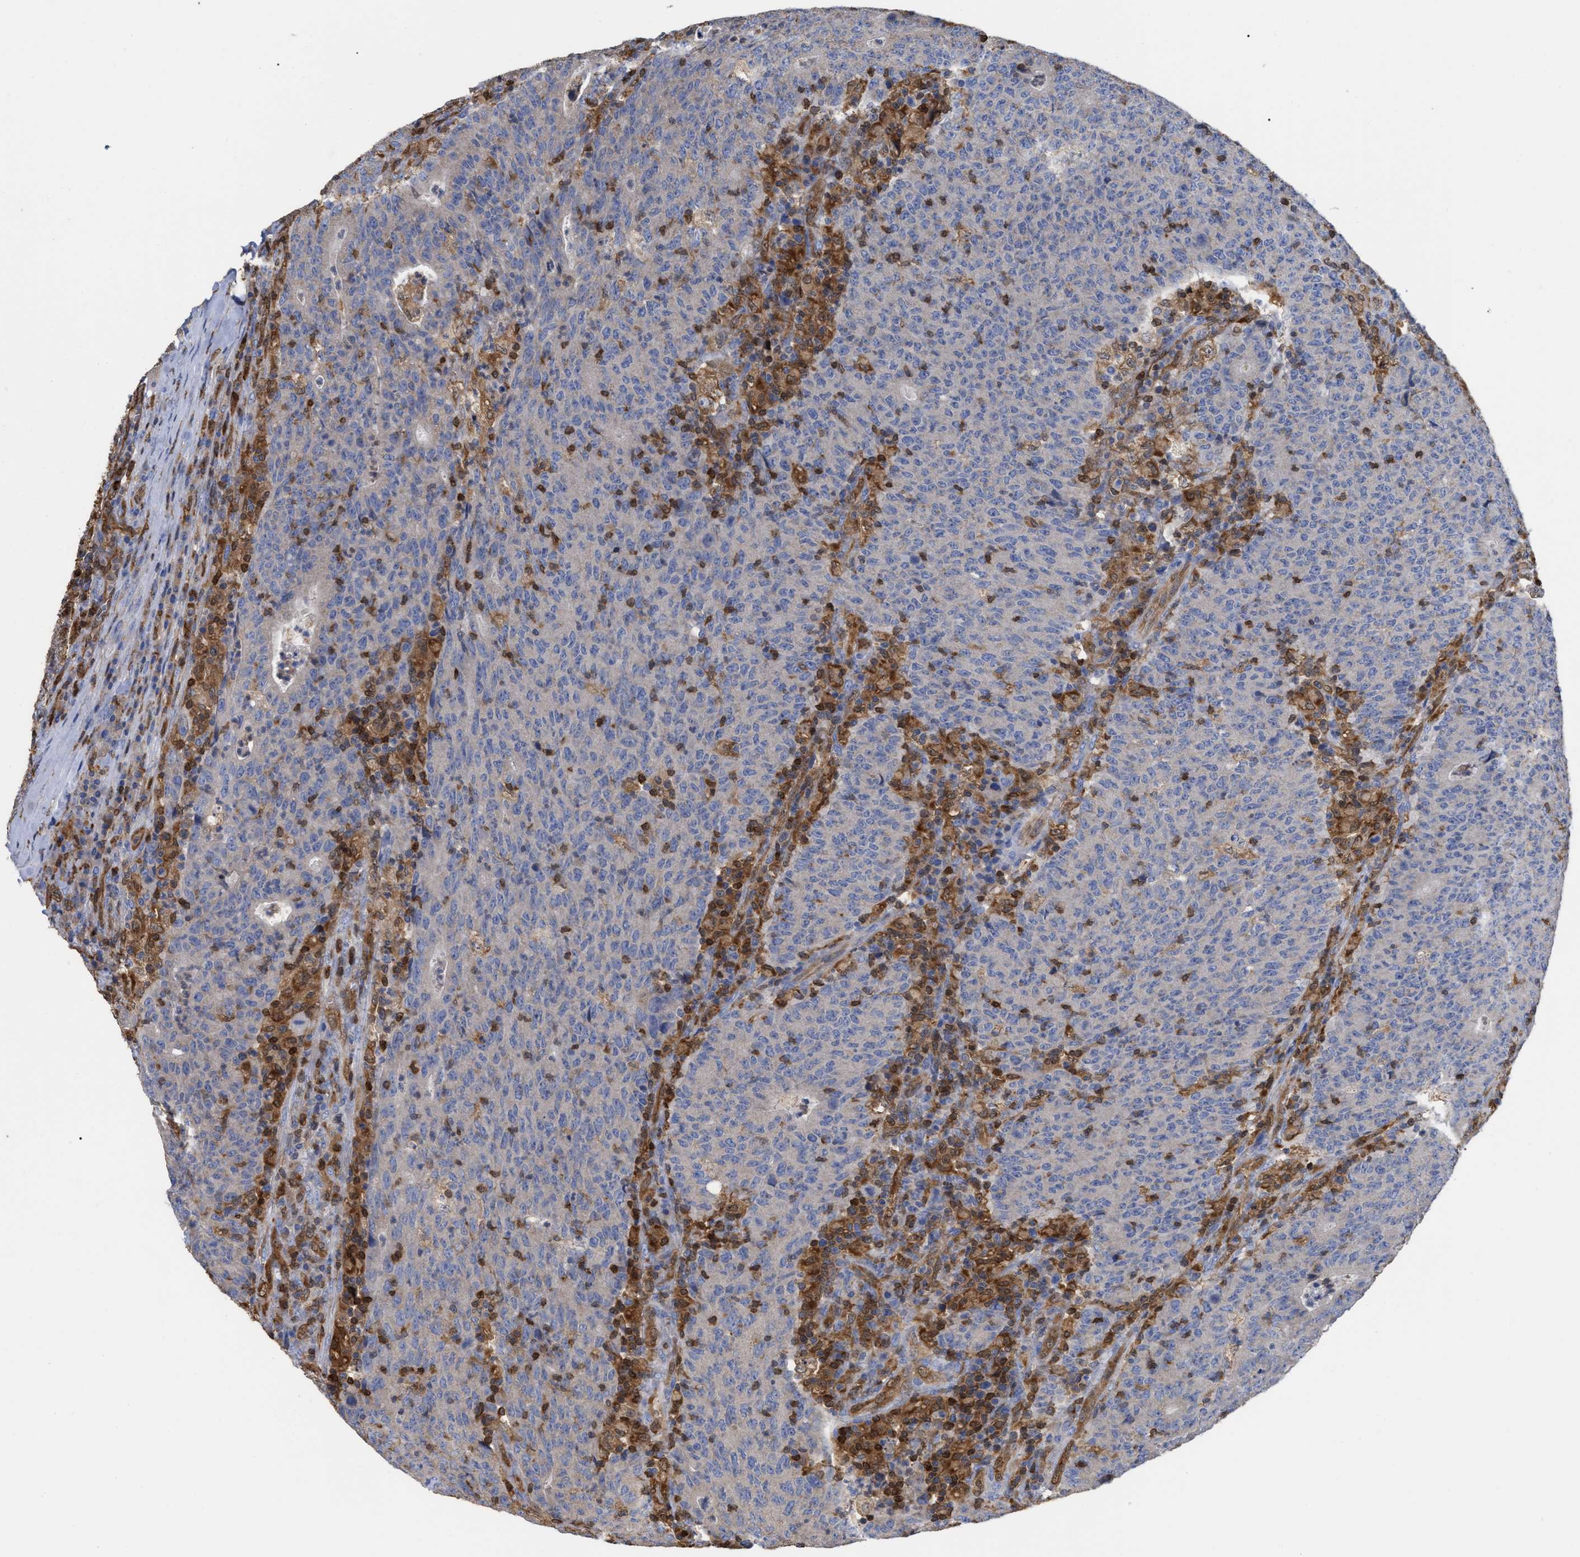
{"staining": {"intensity": "negative", "quantity": "none", "location": "none"}, "tissue": "colorectal cancer", "cell_type": "Tumor cells", "image_type": "cancer", "snomed": [{"axis": "morphology", "description": "Adenocarcinoma, NOS"}, {"axis": "topography", "description": "Colon"}], "caption": "An immunohistochemistry micrograph of colorectal cancer (adenocarcinoma) is shown. There is no staining in tumor cells of colorectal cancer (adenocarcinoma).", "gene": "GIMAP4", "patient": {"sex": "female", "age": 75}}